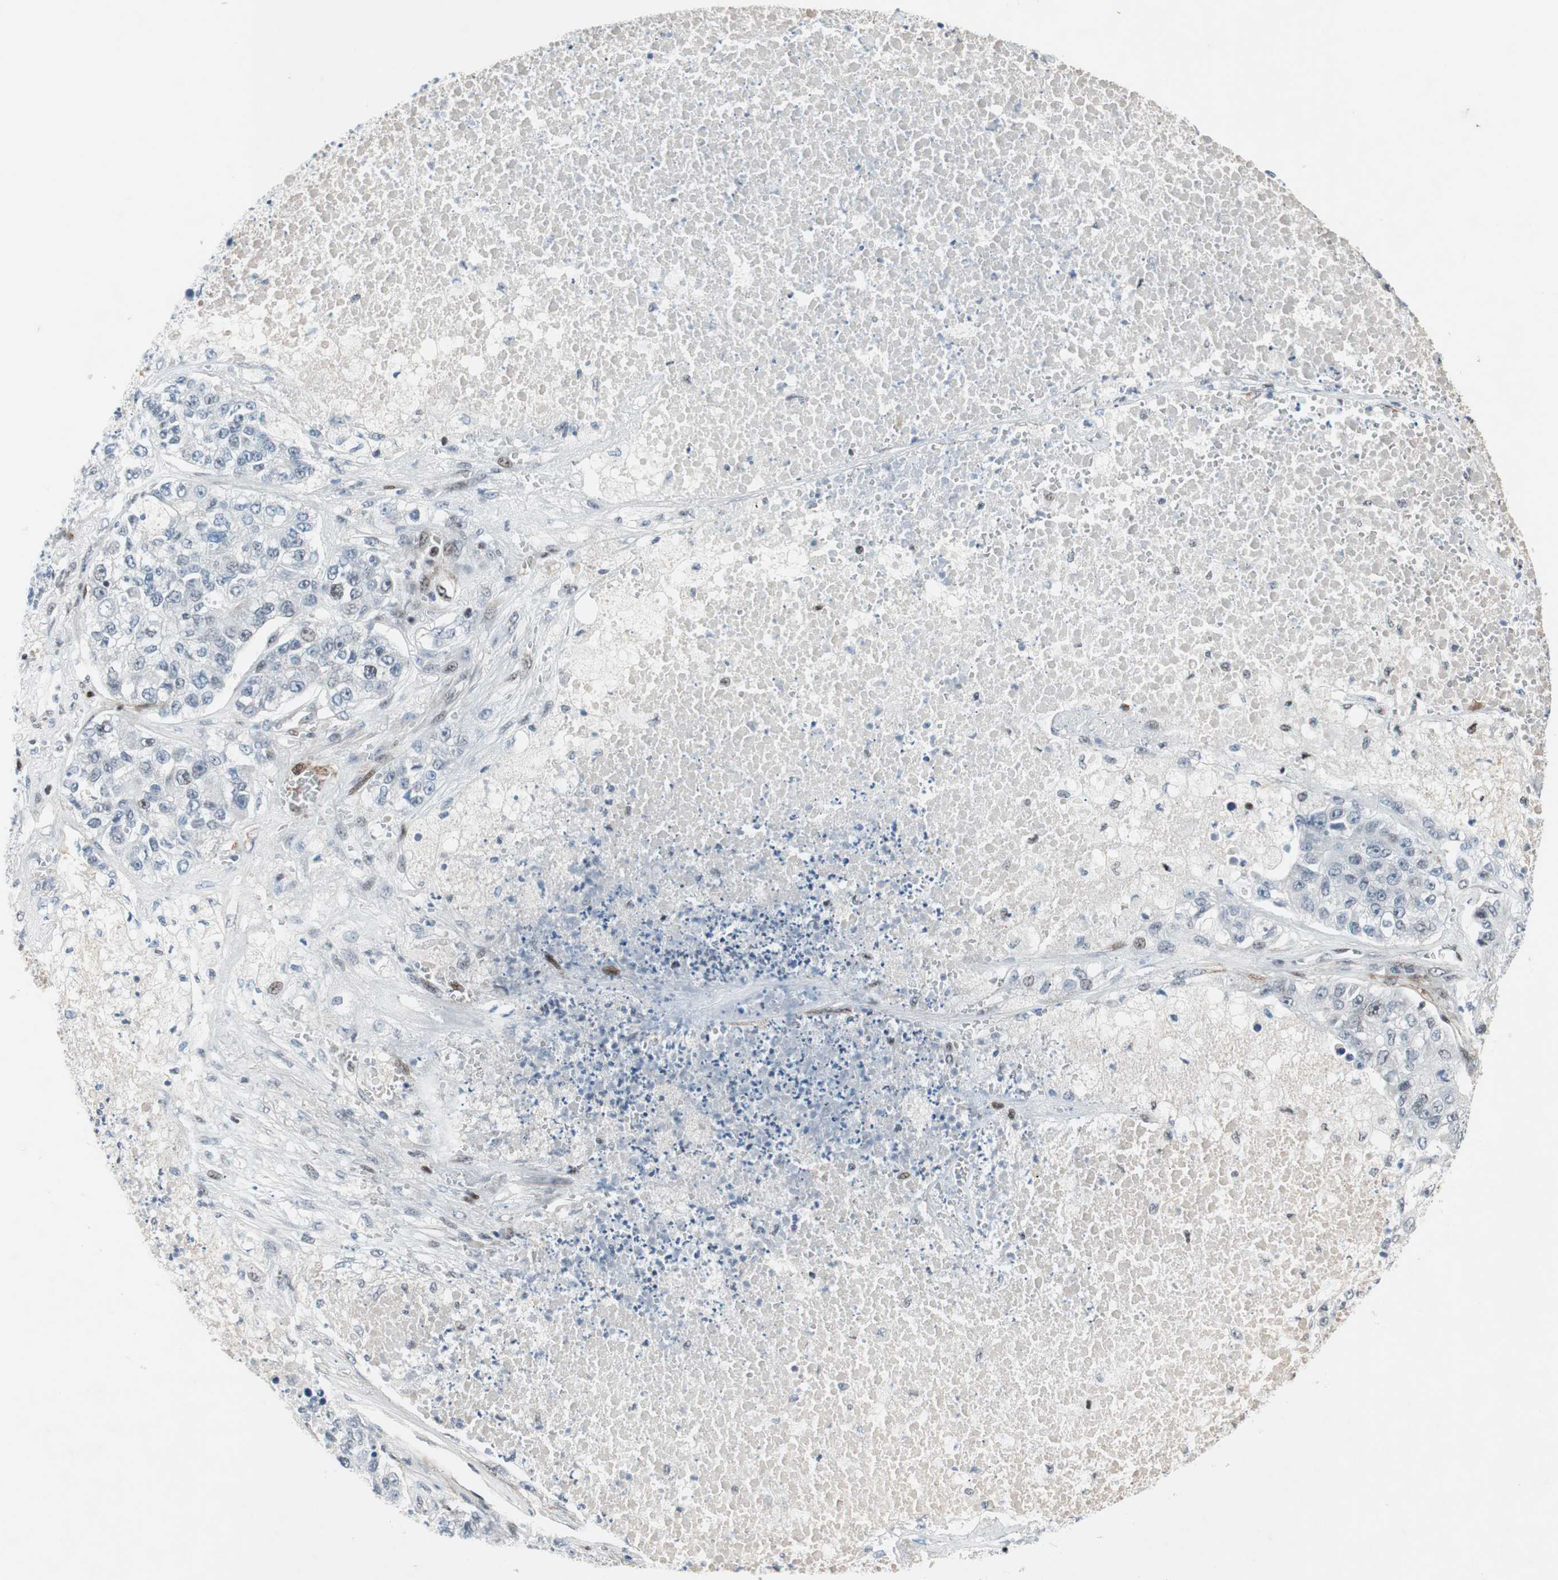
{"staining": {"intensity": "weak", "quantity": "<25%", "location": "nuclear"}, "tissue": "lung cancer", "cell_type": "Tumor cells", "image_type": "cancer", "snomed": [{"axis": "morphology", "description": "Adenocarcinoma, NOS"}, {"axis": "topography", "description": "Lung"}], "caption": "Lung adenocarcinoma was stained to show a protein in brown. There is no significant expression in tumor cells.", "gene": "FBXO44", "patient": {"sex": "male", "age": 49}}